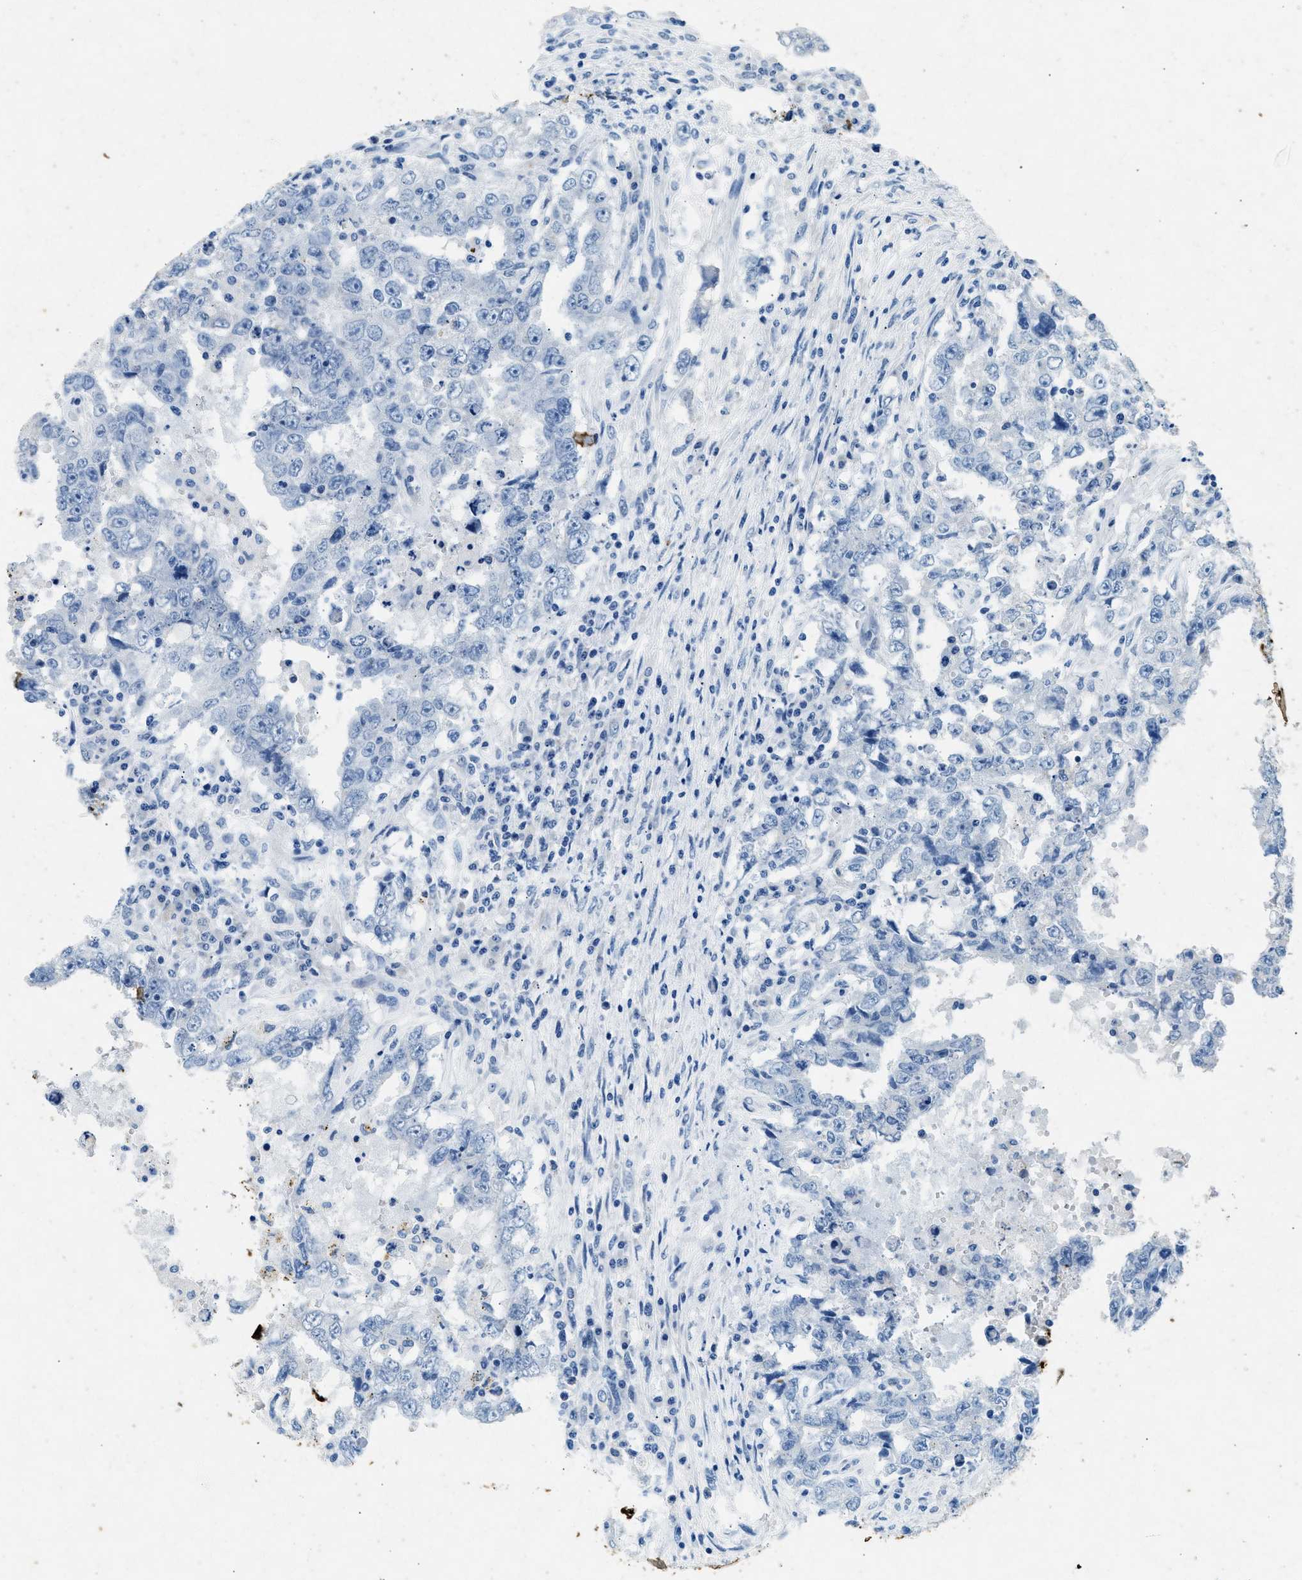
{"staining": {"intensity": "negative", "quantity": "none", "location": "none"}, "tissue": "testis cancer", "cell_type": "Tumor cells", "image_type": "cancer", "snomed": [{"axis": "morphology", "description": "Carcinoma, Embryonal, NOS"}, {"axis": "topography", "description": "Testis"}], "caption": "Immunohistochemical staining of testis cancer (embryonal carcinoma) reveals no significant positivity in tumor cells.", "gene": "CFAP20", "patient": {"sex": "male", "age": 26}}